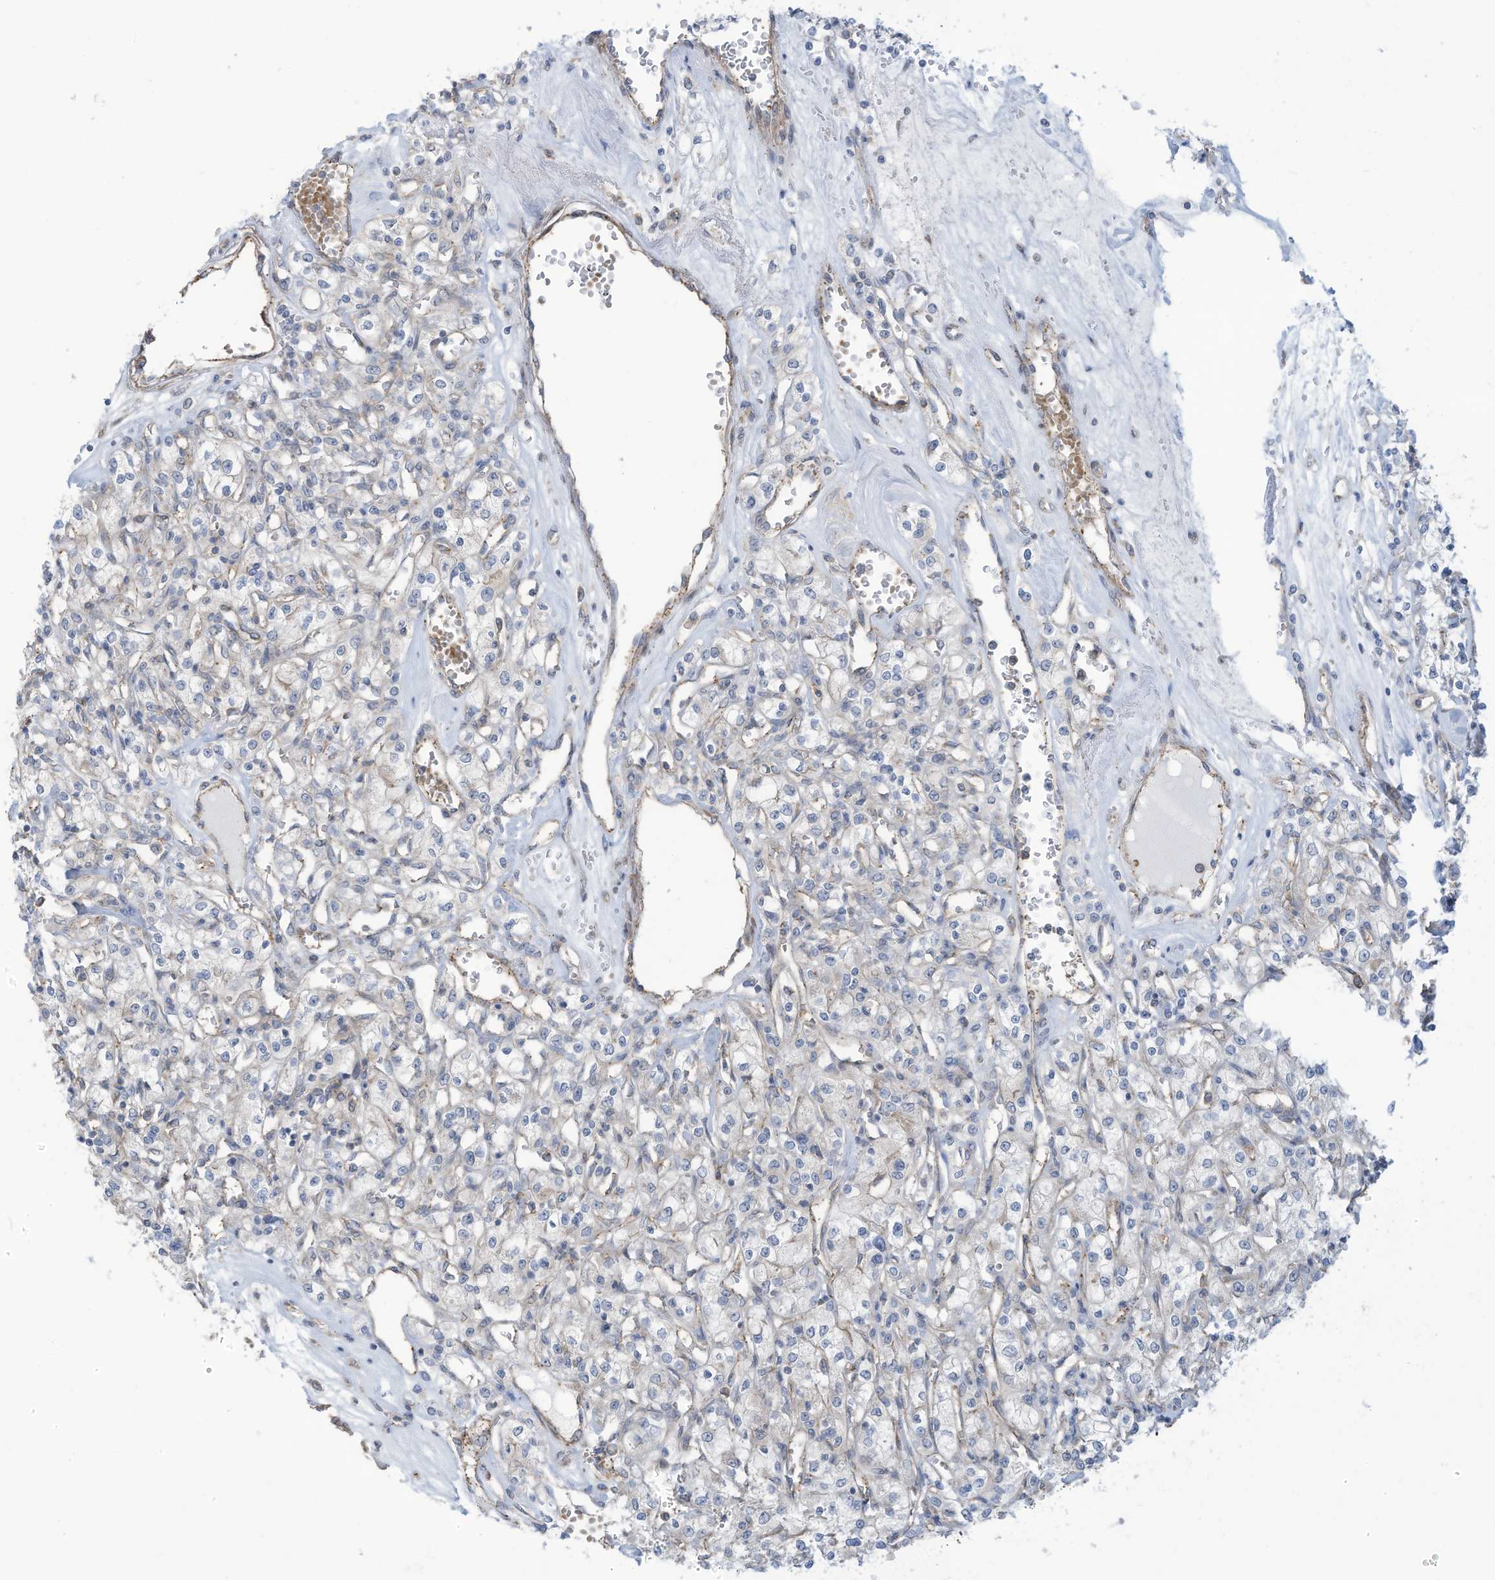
{"staining": {"intensity": "negative", "quantity": "none", "location": "none"}, "tissue": "renal cancer", "cell_type": "Tumor cells", "image_type": "cancer", "snomed": [{"axis": "morphology", "description": "Adenocarcinoma, NOS"}, {"axis": "topography", "description": "Kidney"}], "caption": "Histopathology image shows no protein positivity in tumor cells of renal adenocarcinoma tissue.", "gene": "ADAT2", "patient": {"sex": "female", "age": 59}}